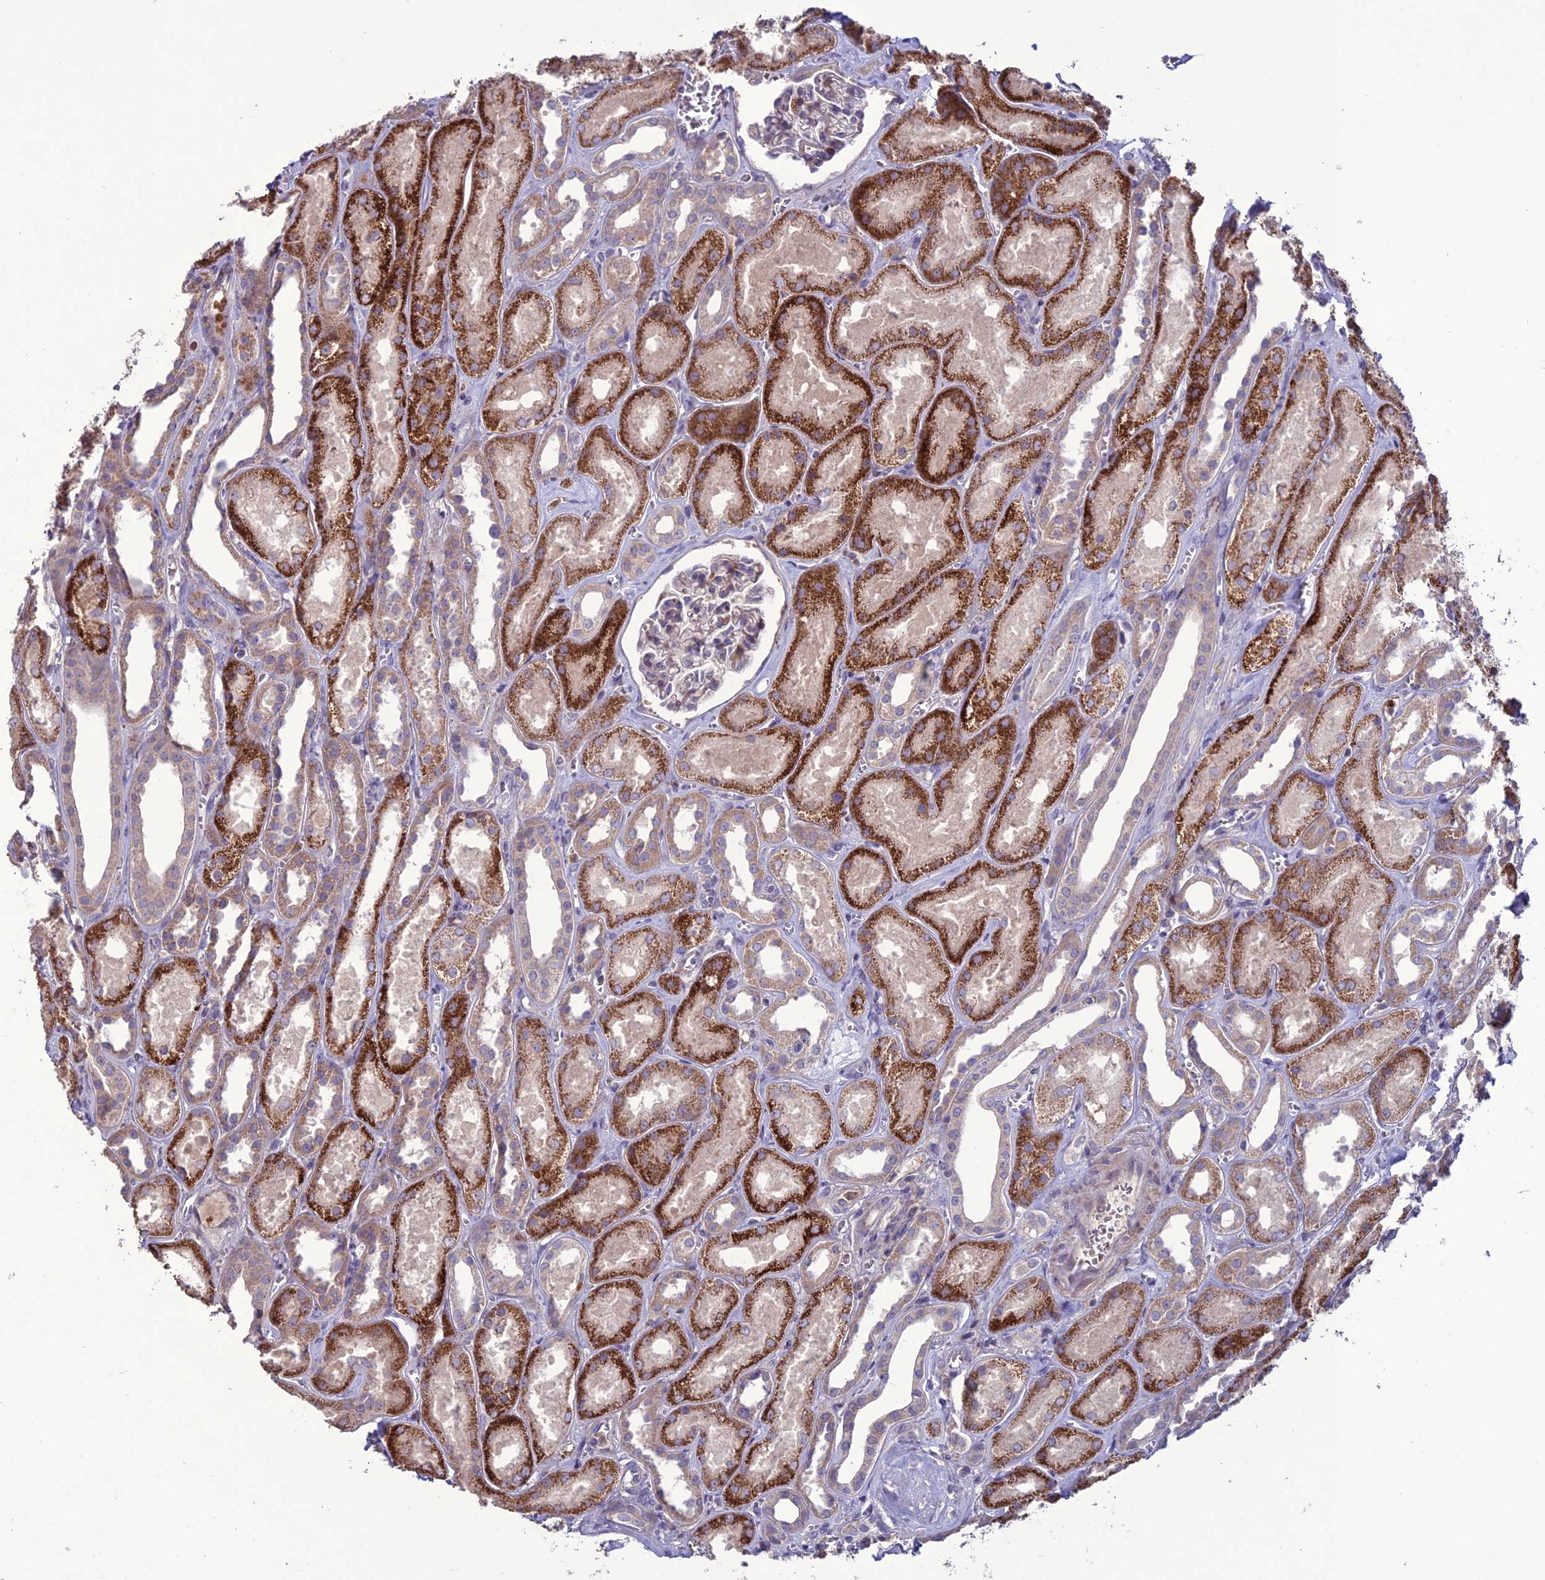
{"staining": {"intensity": "weak", "quantity": "25%-75%", "location": "cytoplasmic/membranous"}, "tissue": "kidney", "cell_type": "Cells in glomeruli", "image_type": "normal", "snomed": [{"axis": "morphology", "description": "Normal tissue, NOS"}, {"axis": "morphology", "description": "Adenocarcinoma, NOS"}, {"axis": "topography", "description": "Kidney"}], "caption": "Protein positivity by IHC reveals weak cytoplasmic/membranous positivity in approximately 25%-75% of cells in glomeruli in benign kidney. (DAB = brown stain, brightfield microscopy at high magnification).", "gene": "C2orf76", "patient": {"sex": "female", "age": 68}}